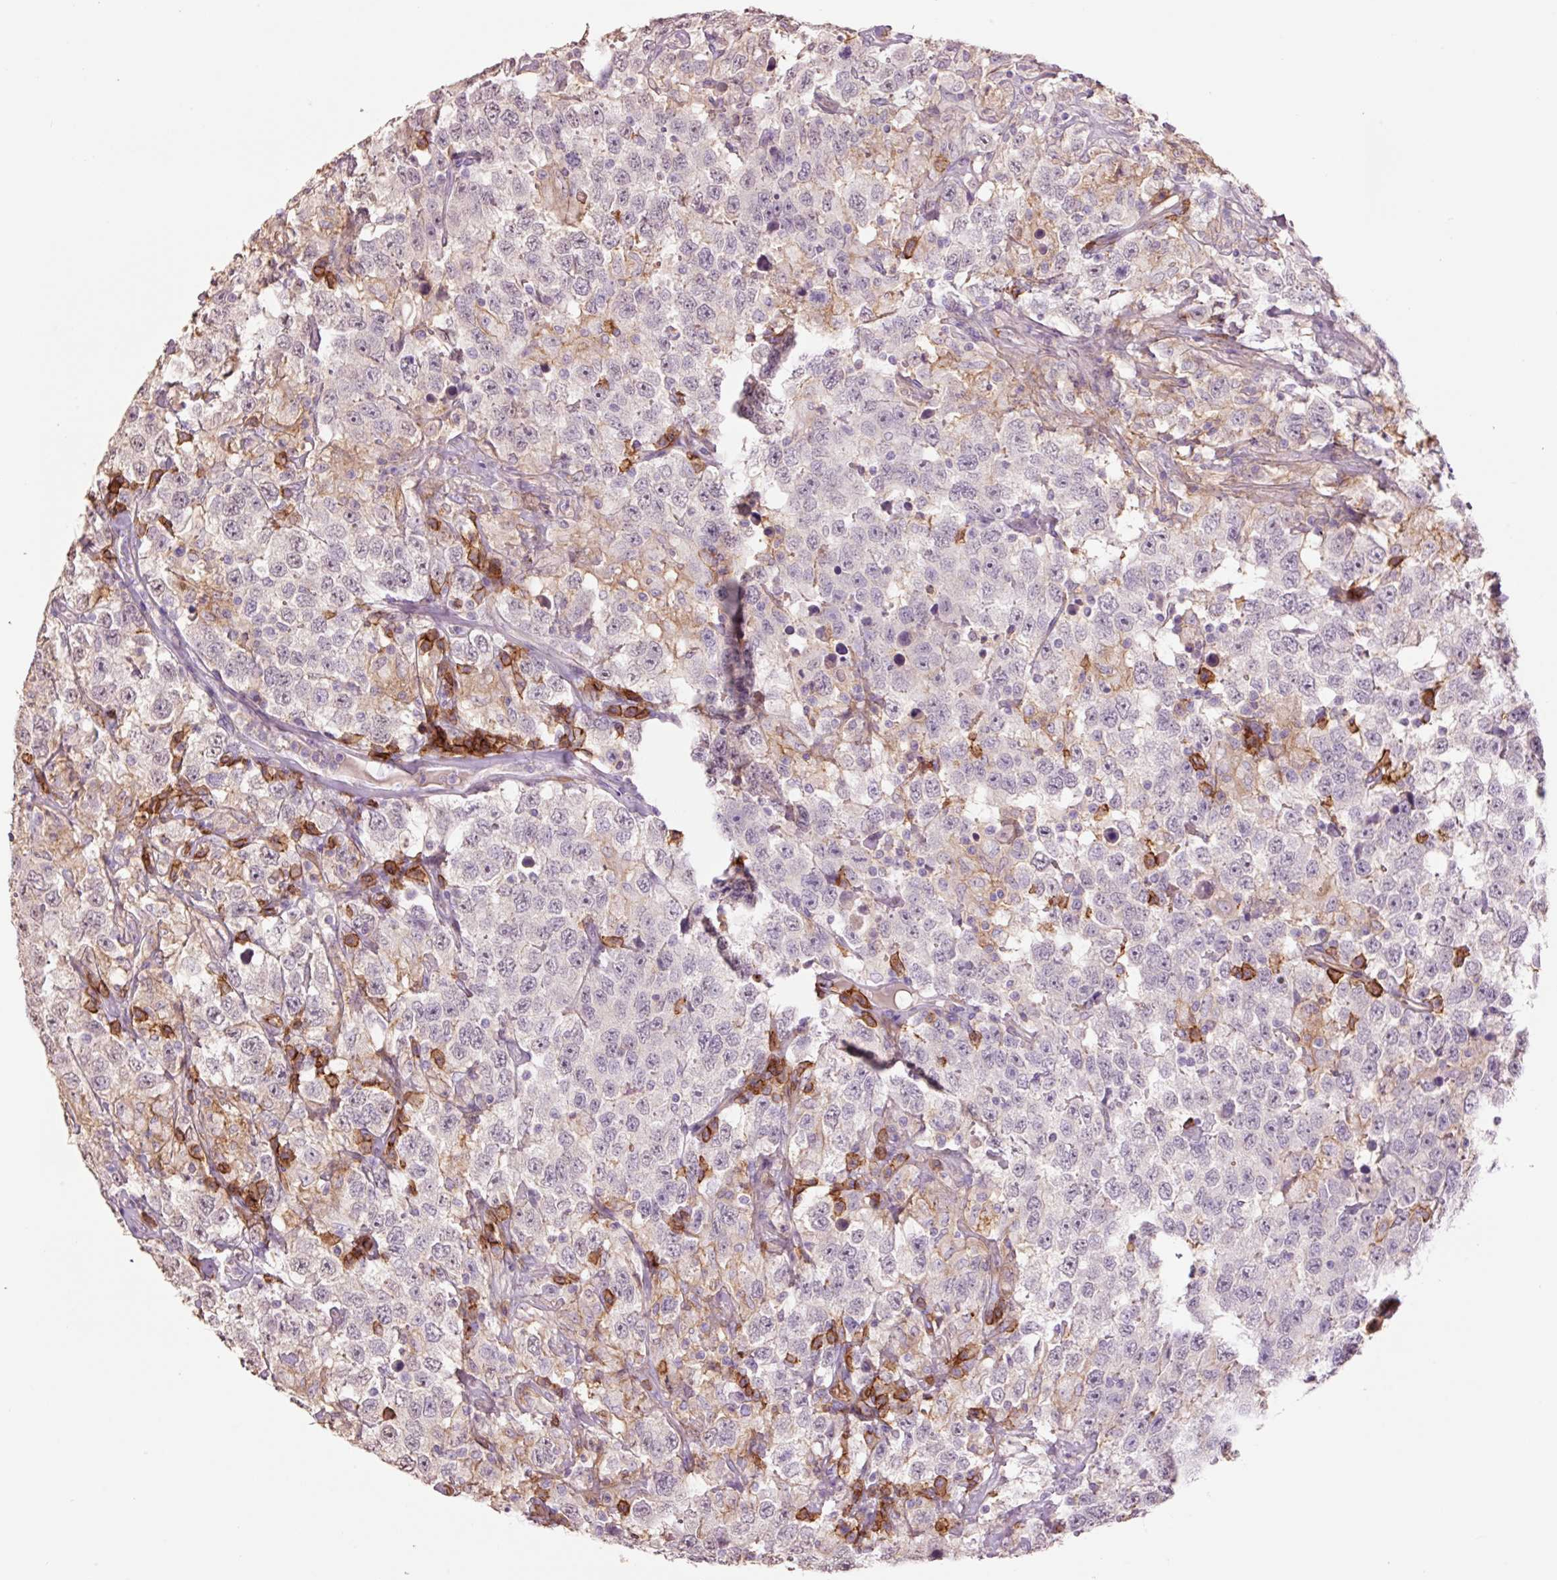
{"staining": {"intensity": "negative", "quantity": "none", "location": "none"}, "tissue": "testis cancer", "cell_type": "Tumor cells", "image_type": "cancer", "snomed": [{"axis": "morphology", "description": "Seminoma, NOS"}, {"axis": "topography", "description": "Testis"}], "caption": "The image shows no staining of tumor cells in testis seminoma. (Stains: DAB immunohistochemistry (IHC) with hematoxylin counter stain, Microscopy: brightfield microscopy at high magnification).", "gene": "SLC1A4", "patient": {"sex": "male", "age": 41}}